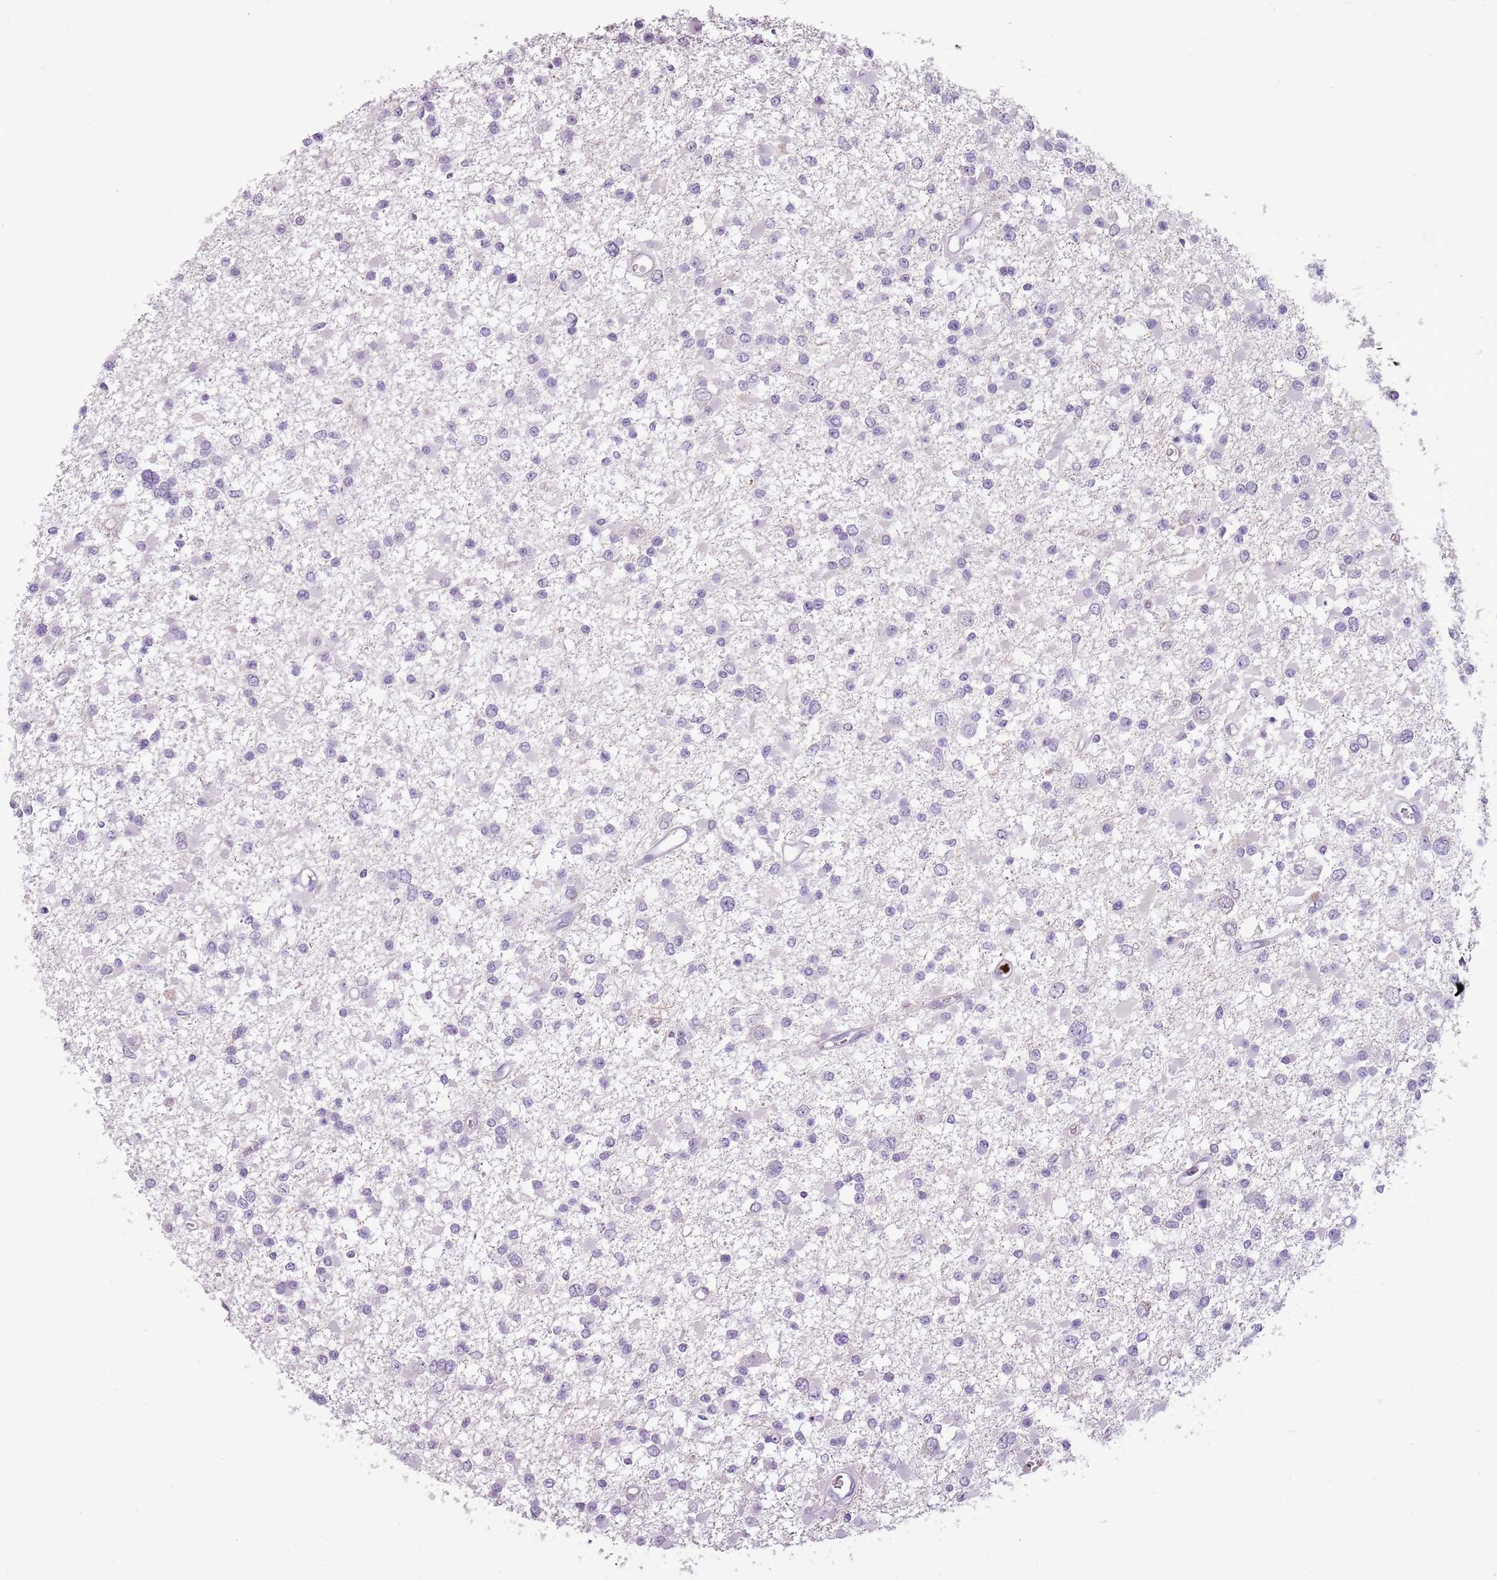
{"staining": {"intensity": "negative", "quantity": "none", "location": "none"}, "tissue": "glioma", "cell_type": "Tumor cells", "image_type": "cancer", "snomed": [{"axis": "morphology", "description": "Glioma, malignant, Low grade"}, {"axis": "topography", "description": "Brain"}], "caption": "A high-resolution photomicrograph shows immunohistochemistry staining of glioma, which displays no significant expression in tumor cells. (Stains: DAB IHC with hematoxylin counter stain, Microscopy: brightfield microscopy at high magnification).", "gene": "CELF6", "patient": {"sex": "female", "age": 22}}